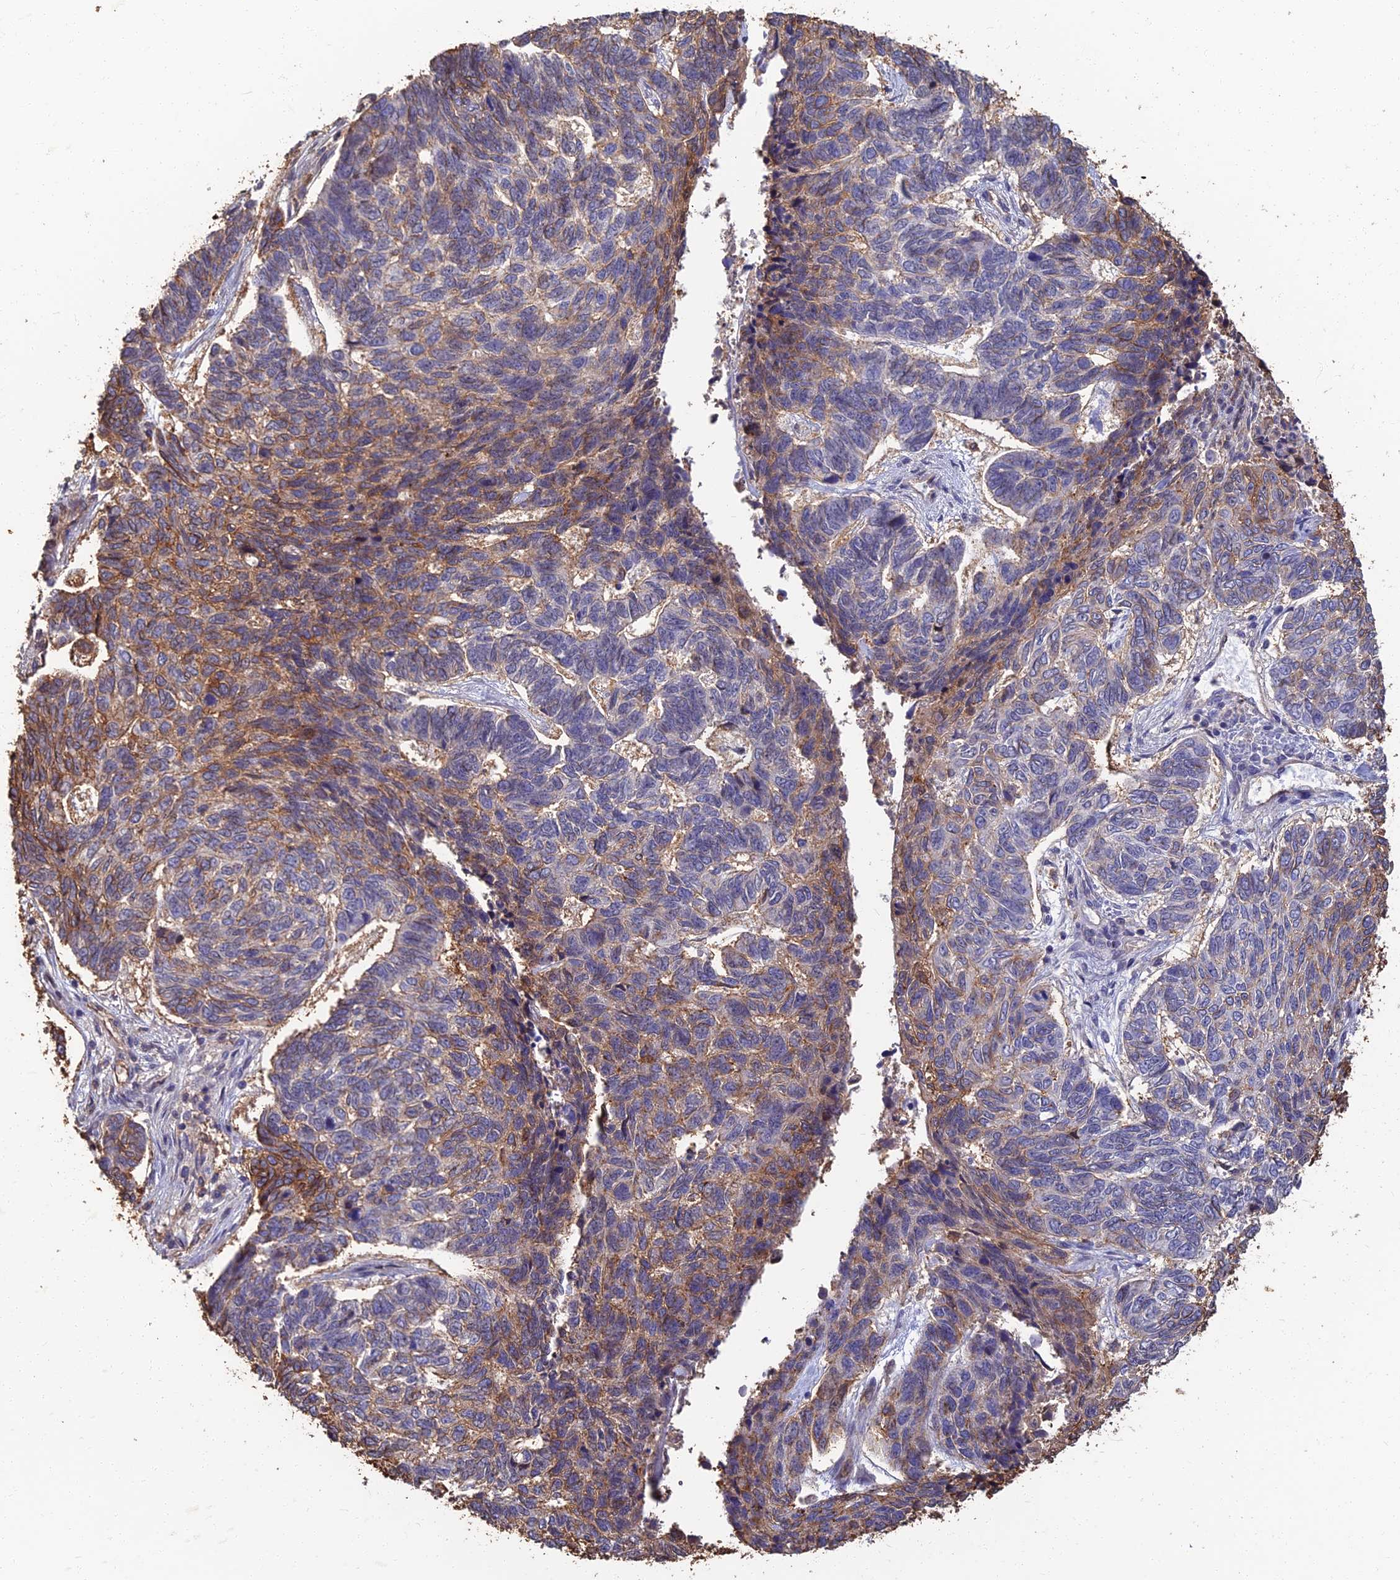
{"staining": {"intensity": "moderate", "quantity": "<25%", "location": "cytoplasmic/membranous"}, "tissue": "skin cancer", "cell_type": "Tumor cells", "image_type": "cancer", "snomed": [{"axis": "morphology", "description": "Basal cell carcinoma"}, {"axis": "topography", "description": "Skin"}], "caption": "Immunohistochemistry (IHC) micrograph of human skin cancer (basal cell carcinoma) stained for a protein (brown), which exhibits low levels of moderate cytoplasmic/membranous expression in approximately <25% of tumor cells.", "gene": "LRRN3", "patient": {"sex": "female", "age": 65}}